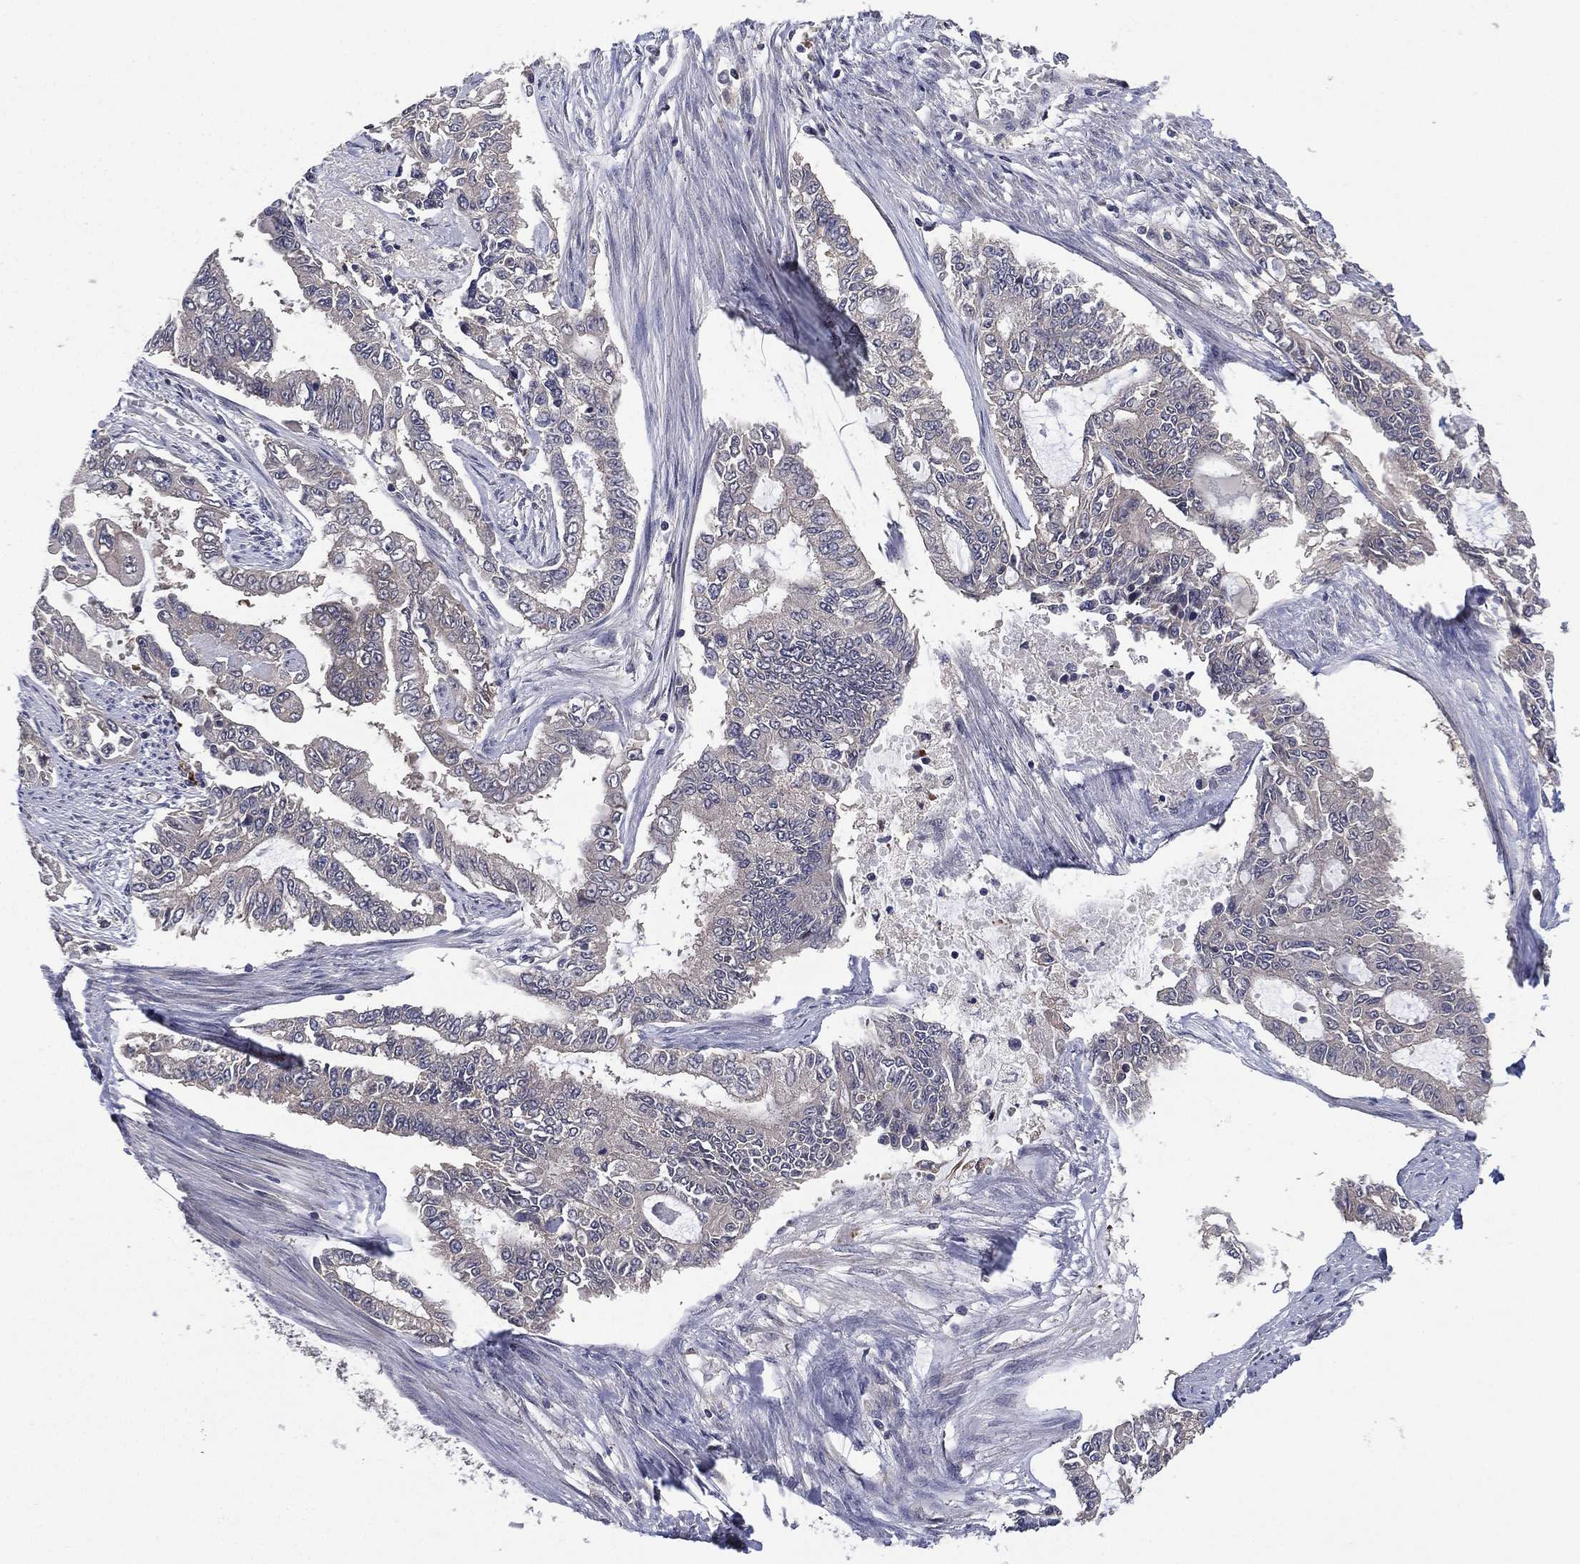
{"staining": {"intensity": "negative", "quantity": "none", "location": "none"}, "tissue": "endometrial cancer", "cell_type": "Tumor cells", "image_type": "cancer", "snomed": [{"axis": "morphology", "description": "Adenocarcinoma, NOS"}, {"axis": "topography", "description": "Uterus"}], "caption": "Endometrial cancer was stained to show a protein in brown. There is no significant expression in tumor cells. Nuclei are stained in blue.", "gene": "MPP7", "patient": {"sex": "female", "age": 59}}